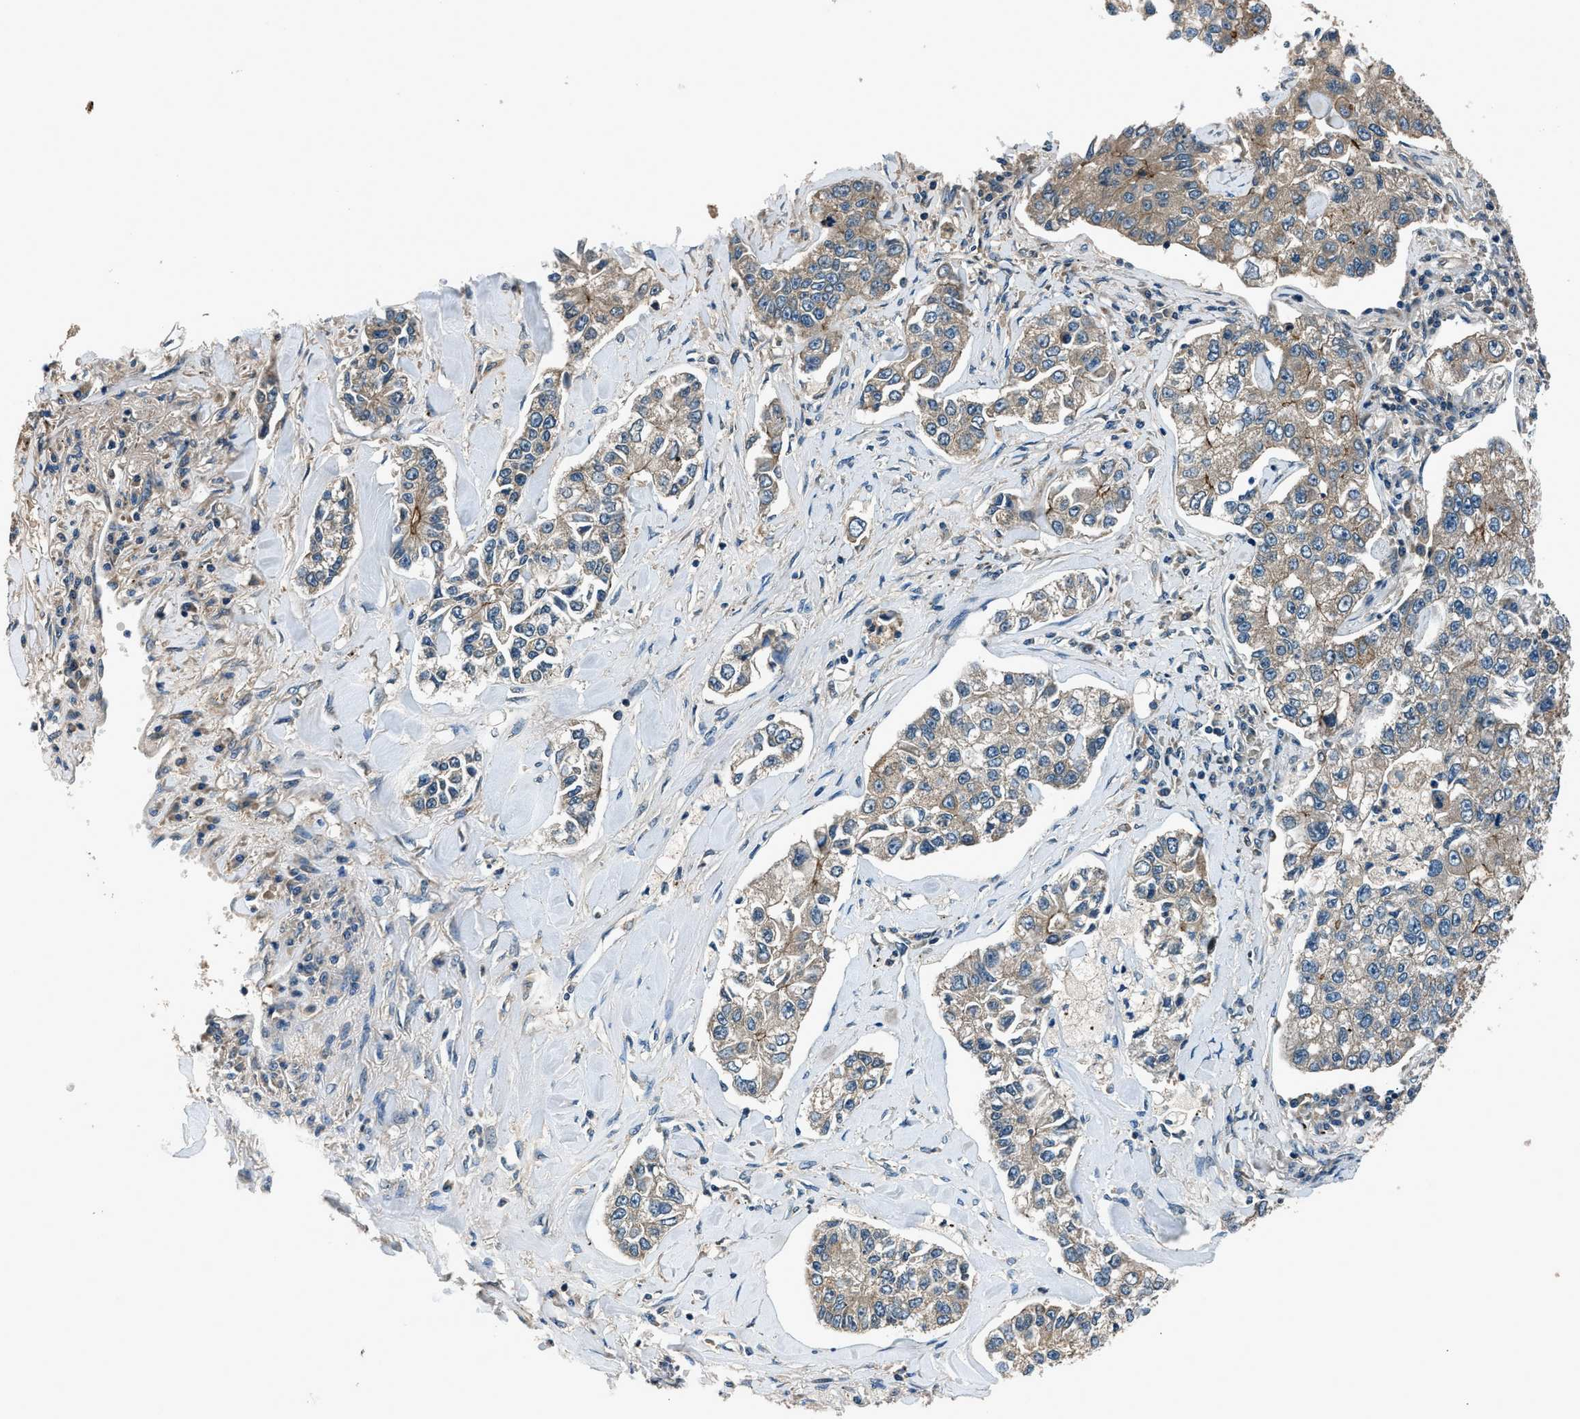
{"staining": {"intensity": "weak", "quantity": ">75%", "location": "cytoplasmic/membranous"}, "tissue": "lung cancer", "cell_type": "Tumor cells", "image_type": "cancer", "snomed": [{"axis": "morphology", "description": "Adenocarcinoma, NOS"}, {"axis": "topography", "description": "Lung"}], "caption": "Weak cytoplasmic/membranous staining is seen in approximately >75% of tumor cells in lung cancer (adenocarcinoma).", "gene": "ARHGEF11", "patient": {"sex": "male", "age": 49}}